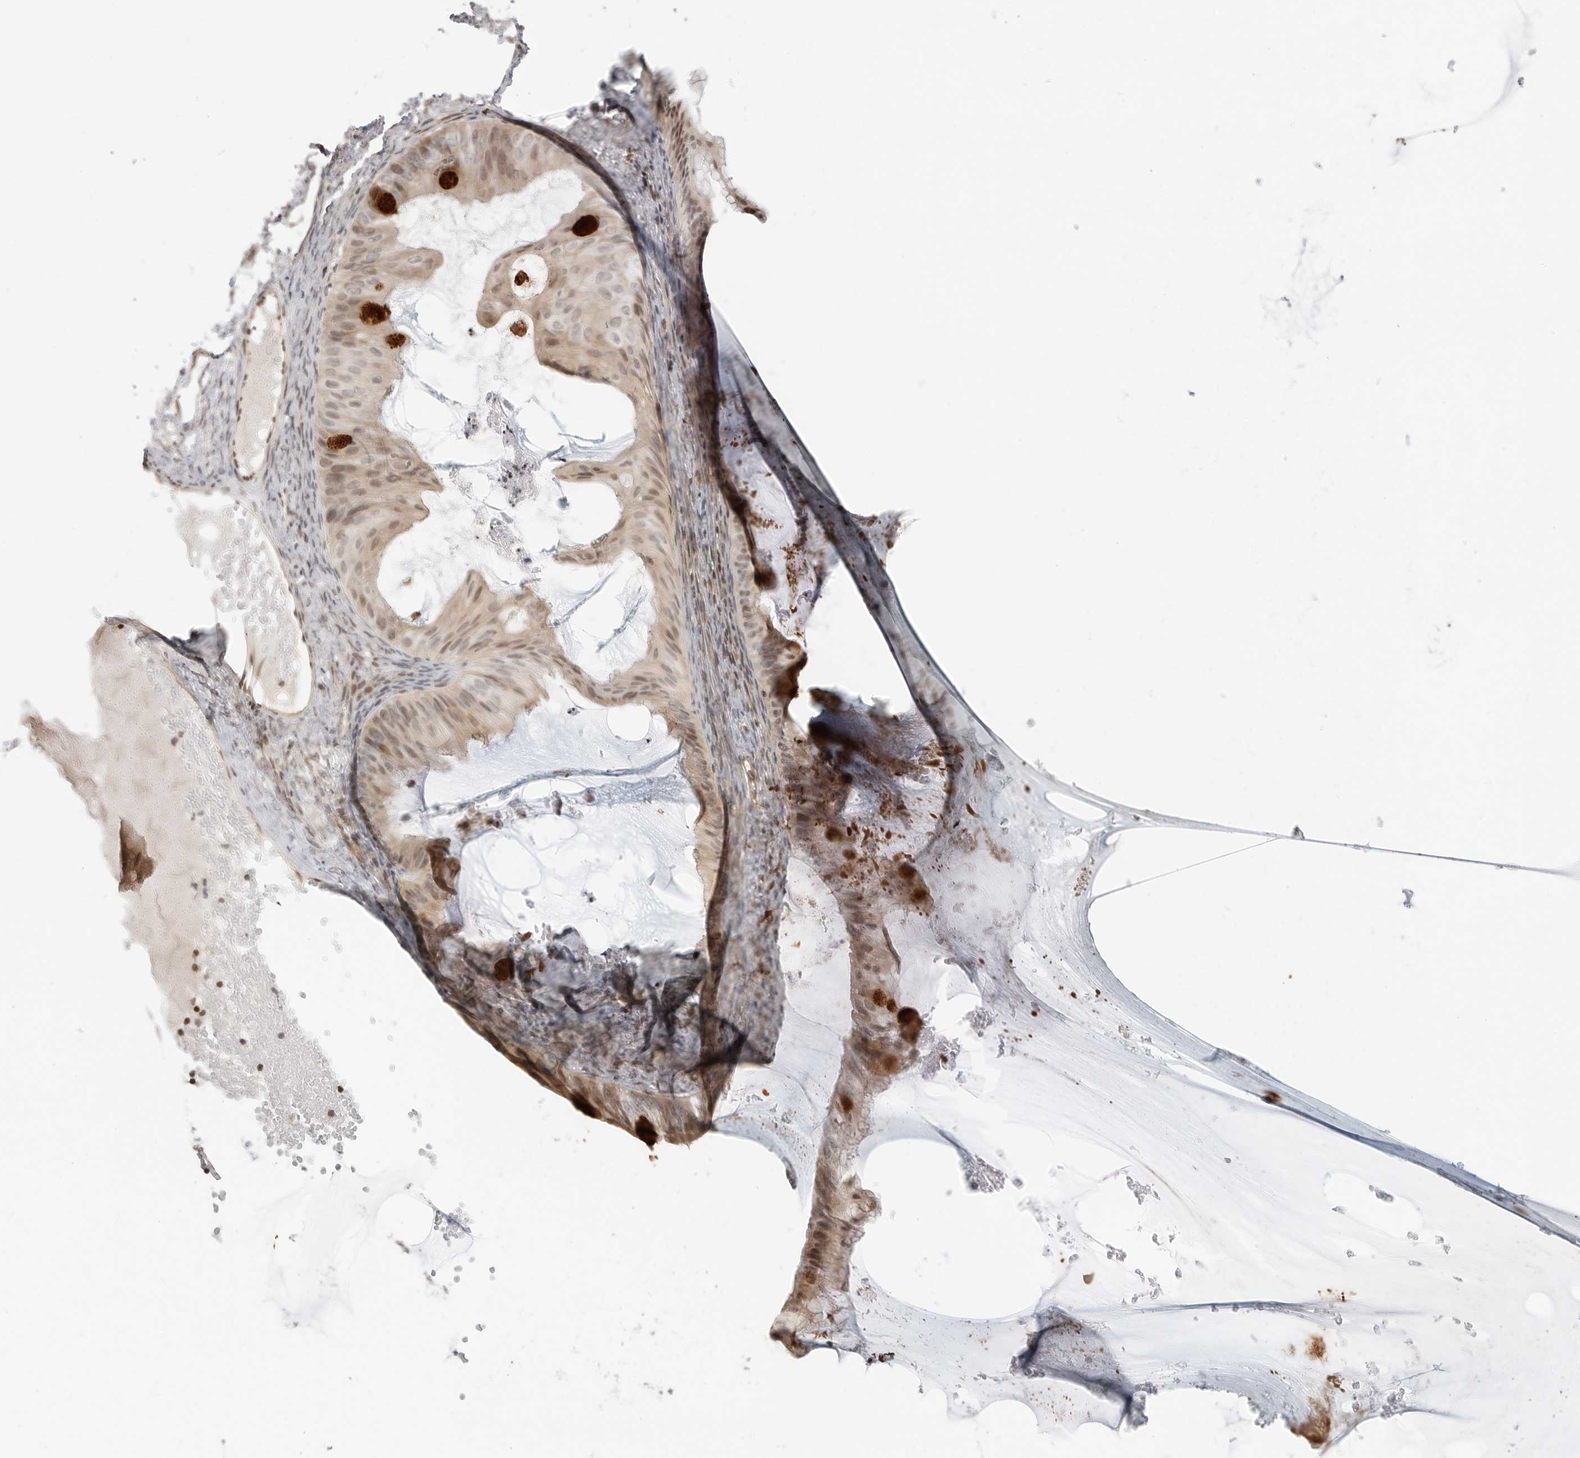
{"staining": {"intensity": "moderate", "quantity": ">75%", "location": "cytoplasmic/membranous,nuclear"}, "tissue": "ovarian cancer", "cell_type": "Tumor cells", "image_type": "cancer", "snomed": [{"axis": "morphology", "description": "Cystadenocarcinoma, mucinous, NOS"}, {"axis": "topography", "description": "Ovary"}], "caption": "A brown stain labels moderate cytoplasmic/membranous and nuclear staining of a protein in ovarian cancer tumor cells.", "gene": "C8orf33", "patient": {"sex": "female", "age": 61}}